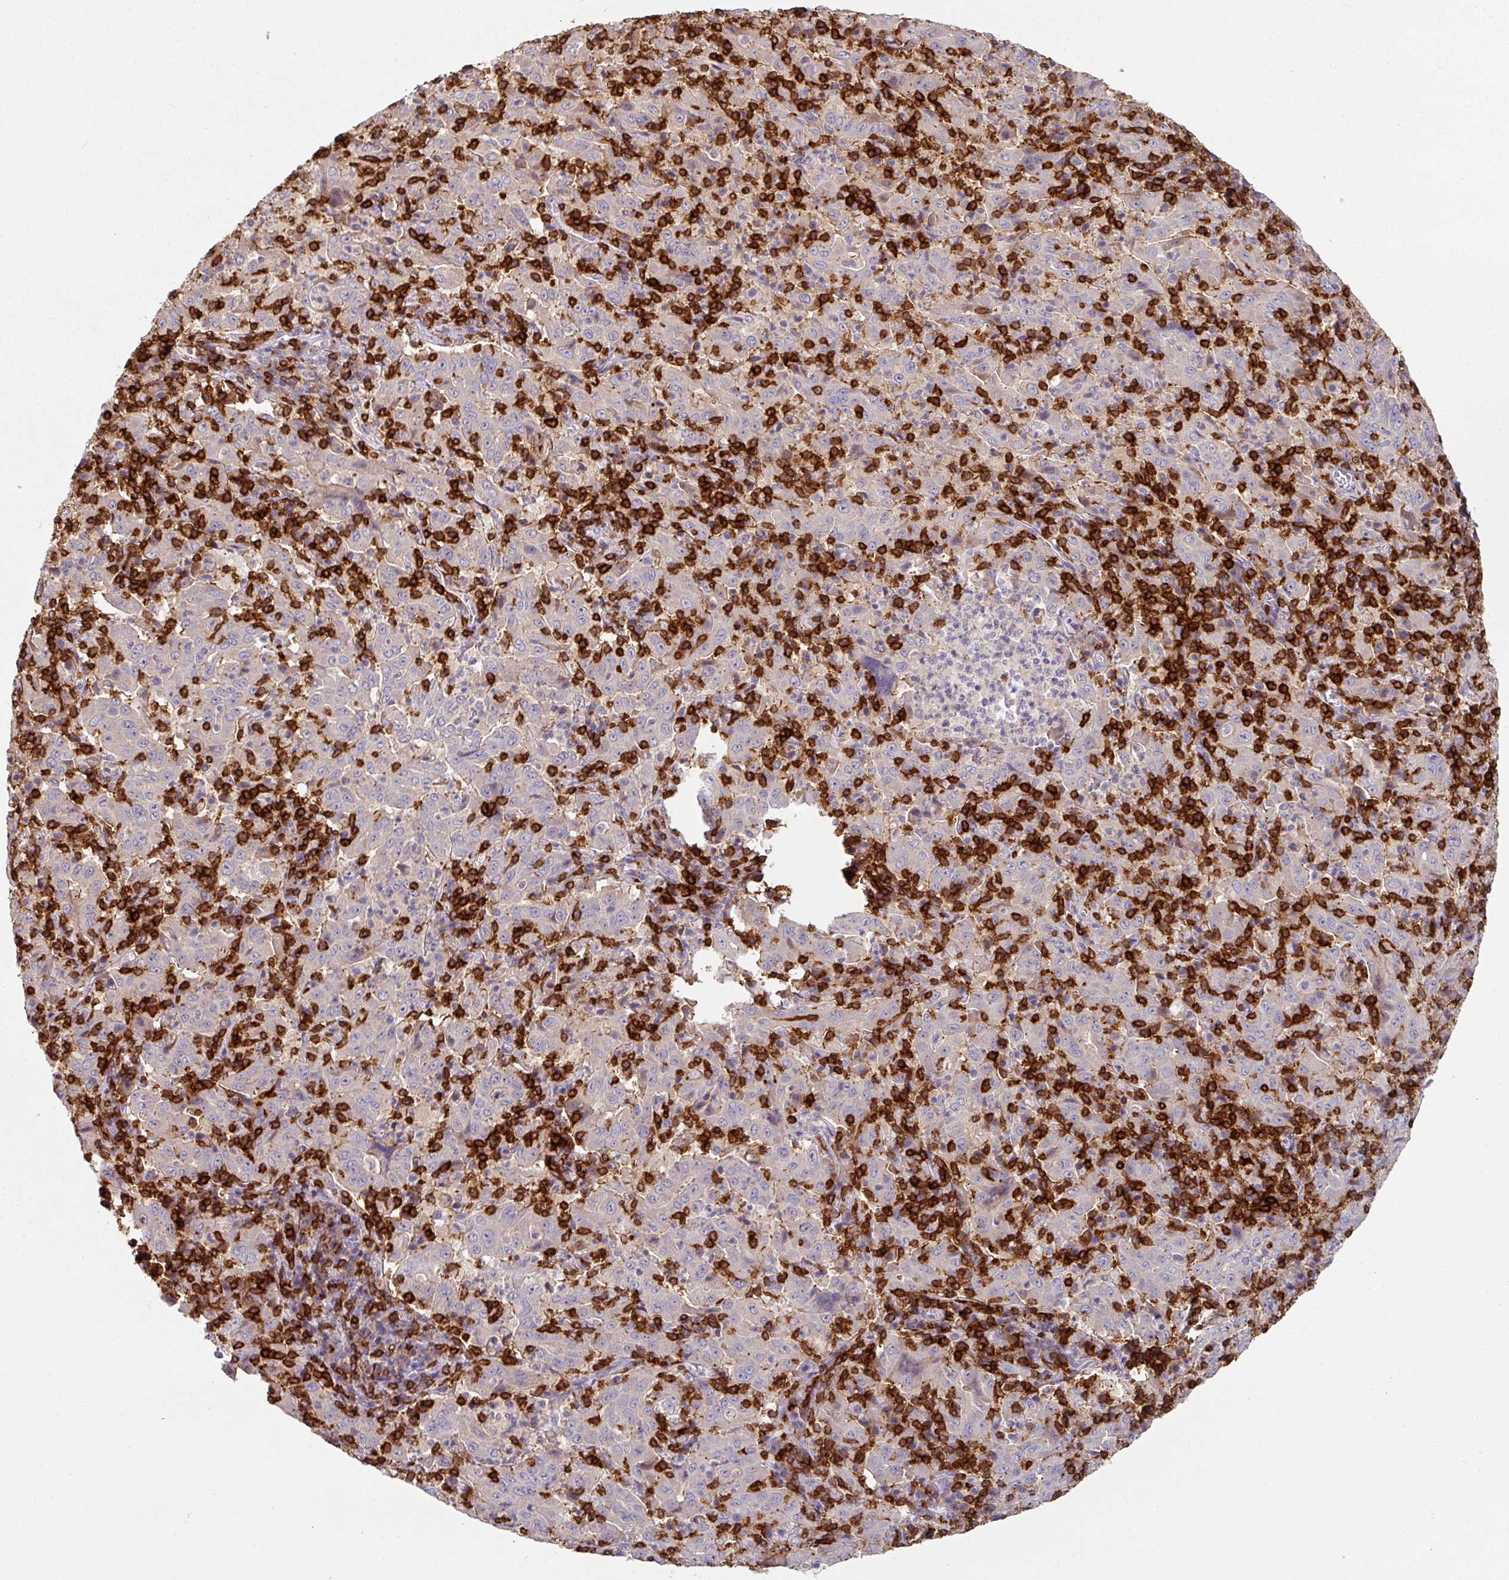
{"staining": {"intensity": "negative", "quantity": "none", "location": "none"}, "tissue": "pancreatic cancer", "cell_type": "Tumor cells", "image_type": "cancer", "snomed": [{"axis": "morphology", "description": "Adenocarcinoma, NOS"}, {"axis": "topography", "description": "Pancreas"}], "caption": "Immunohistochemistry micrograph of human pancreatic cancer stained for a protein (brown), which exhibits no staining in tumor cells.", "gene": "CD3G", "patient": {"sex": "male", "age": 63}}